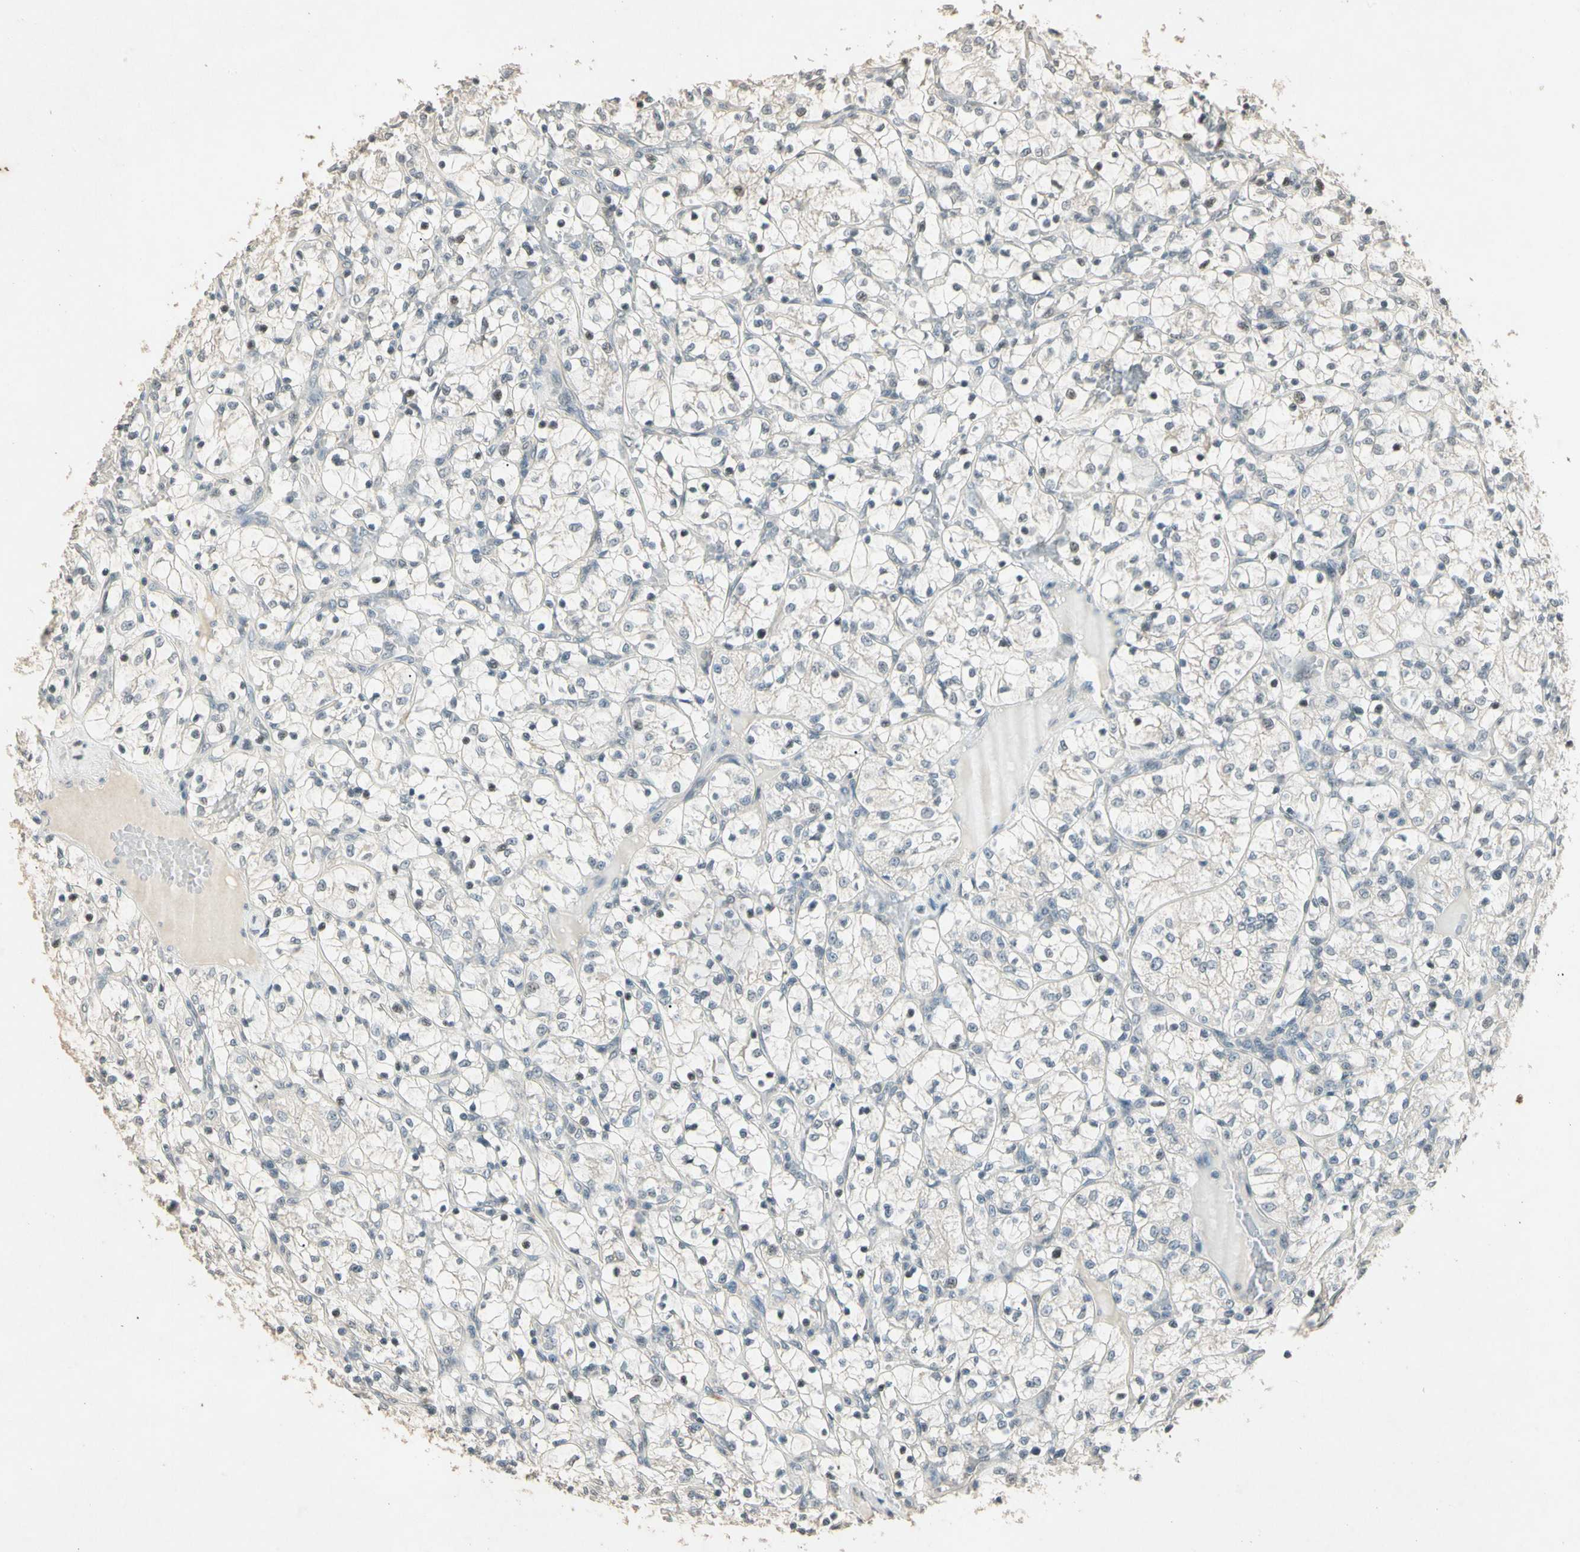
{"staining": {"intensity": "weak", "quantity": "25%-75%", "location": "nuclear"}, "tissue": "renal cancer", "cell_type": "Tumor cells", "image_type": "cancer", "snomed": [{"axis": "morphology", "description": "Adenocarcinoma, NOS"}, {"axis": "topography", "description": "Kidney"}], "caption": "This is an image of immunohistochemistry staining of adenocarcinoma (renal), which shows weak staining in the nuclear of tumor cells.", "gene": "ZBTB4", "patient": {"sex": "female", "age": 69}}